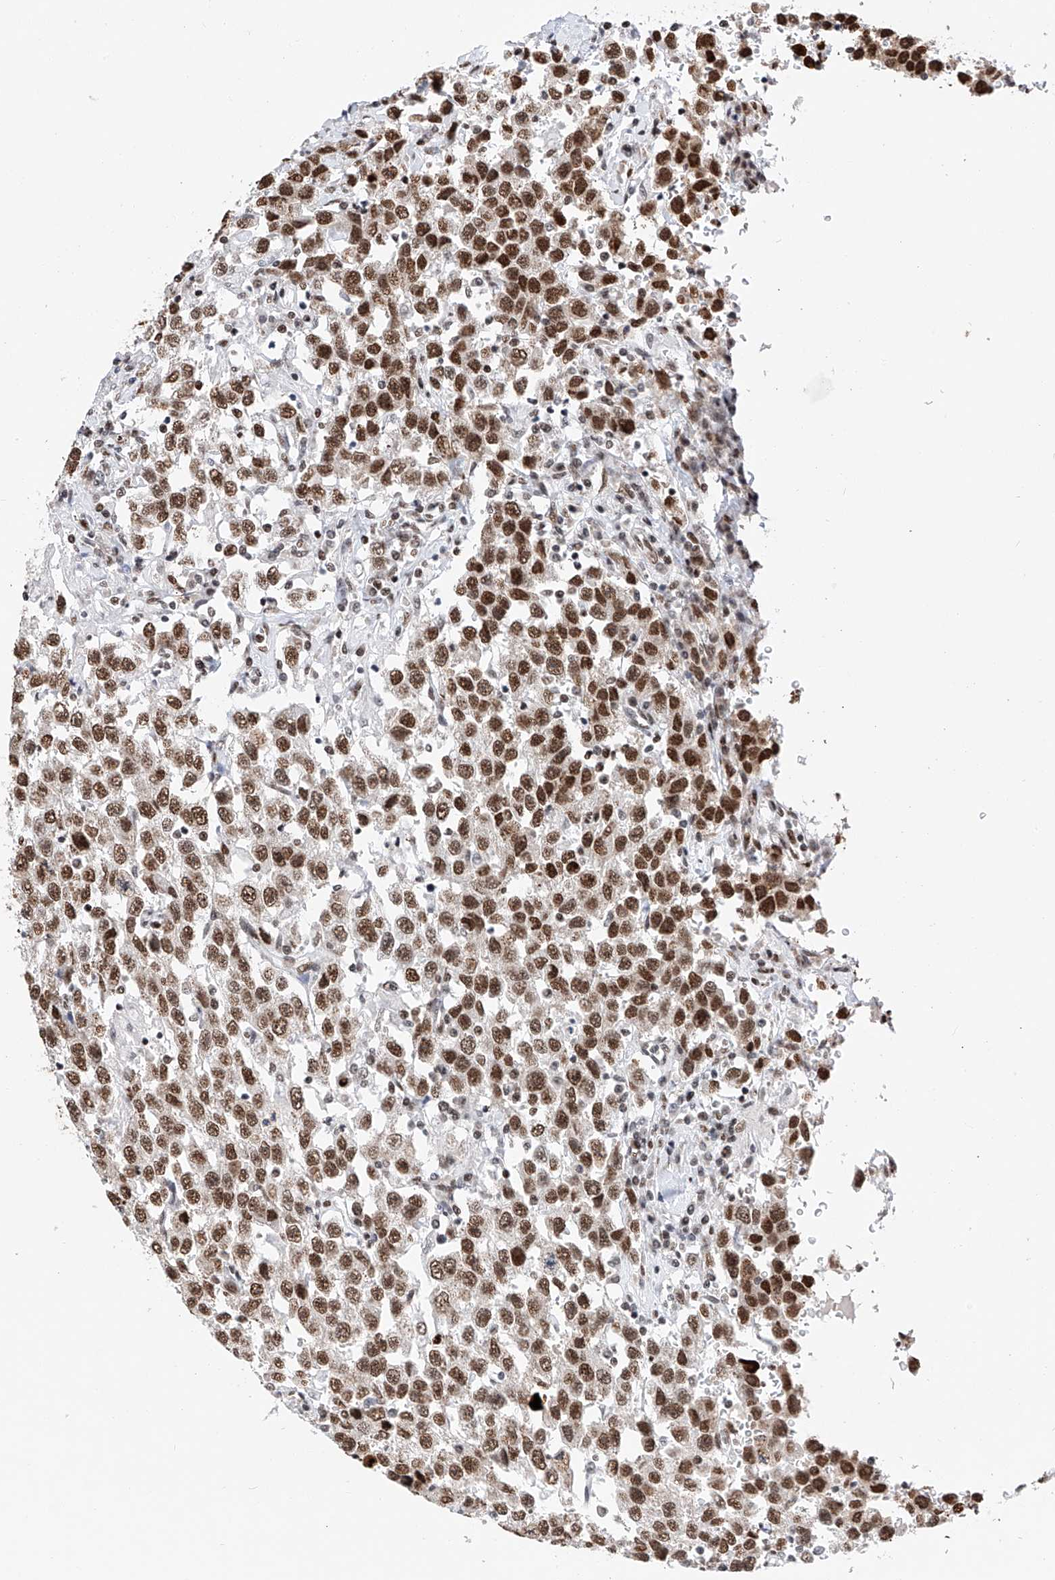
{"staining": {"intensity": "strong", "quantity": ">75%", "location": "nuclear"}, "tissue": "testis cancer", "cell_type": "Tumor cells", "image_type": "cancer", "snomed": [{"axis": "morphology", "description": "Seminoma, NOS"}, {"axis": "topography", "description": "Testis"}], "caption": "Immunohistochemistry (IHC) (DAB (3,3'-diaminobenzidine)) staining of human testis cancer shows strong nuclear protein staining in about >75% of tumor cells. The staining is performed using DAB brown chromogen to label protein expression. The nuclei are counter-stained blue using hematoxylin.", "gene": "SRSF6", "patient": {"sex": "male", "age": 41}}